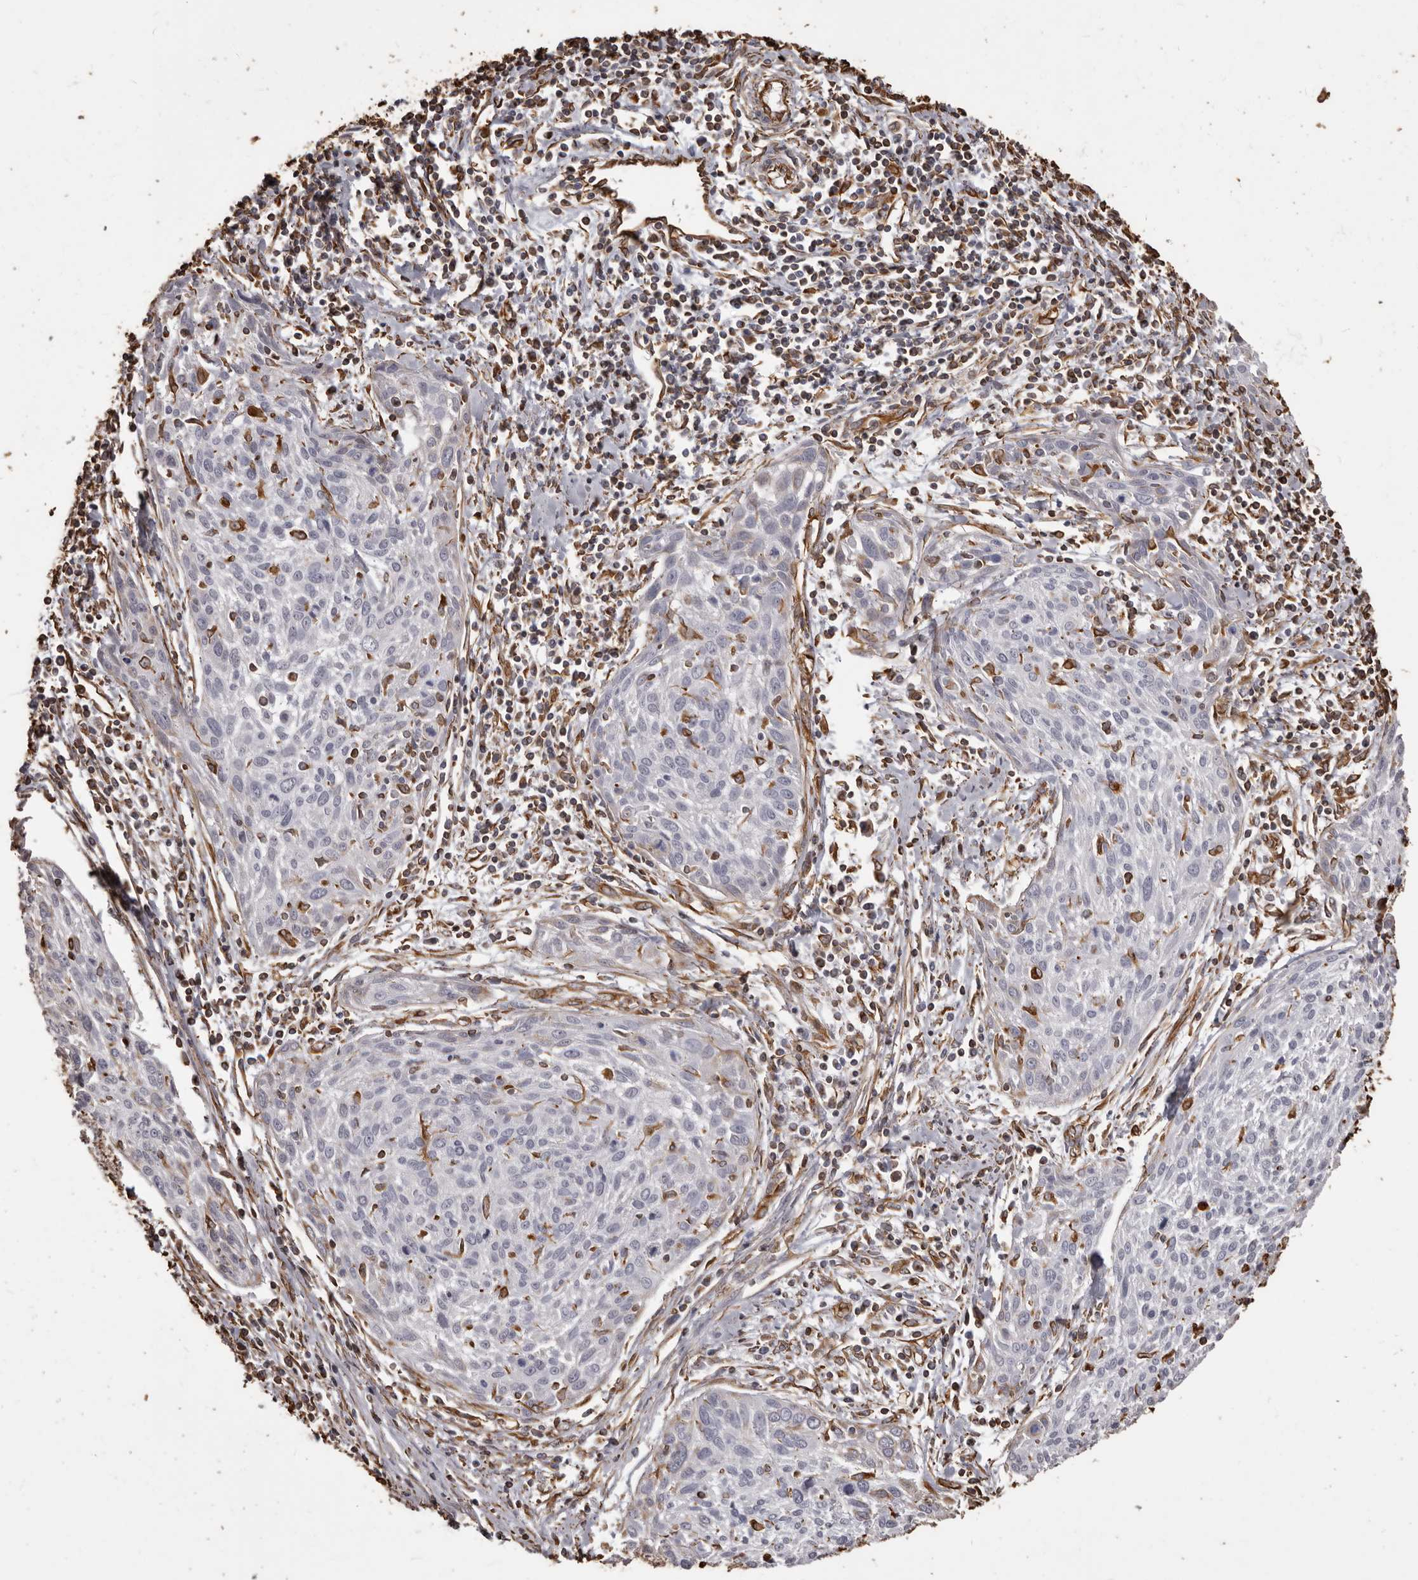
{"staining": {"intensity": "negative", "quantity": "none", "location": "none"}, "tissue": "cervical cancer", "cell_type": "Tumor cells", "image_type": "cancer", "snomed": [{"axis": "morphology", "description": "Squamous cell carcinoma, NOS"}, {"axis": "topography", "description": "Cervix"}], "caption": "A high-resolution micrograph shows immunohistochemistry staining of cervical squamous cell carcinoma, which exhibits no significant positivity in tumor cells.", "gene": "MTURN", "patient": {"sex": "female", "age": 51}}